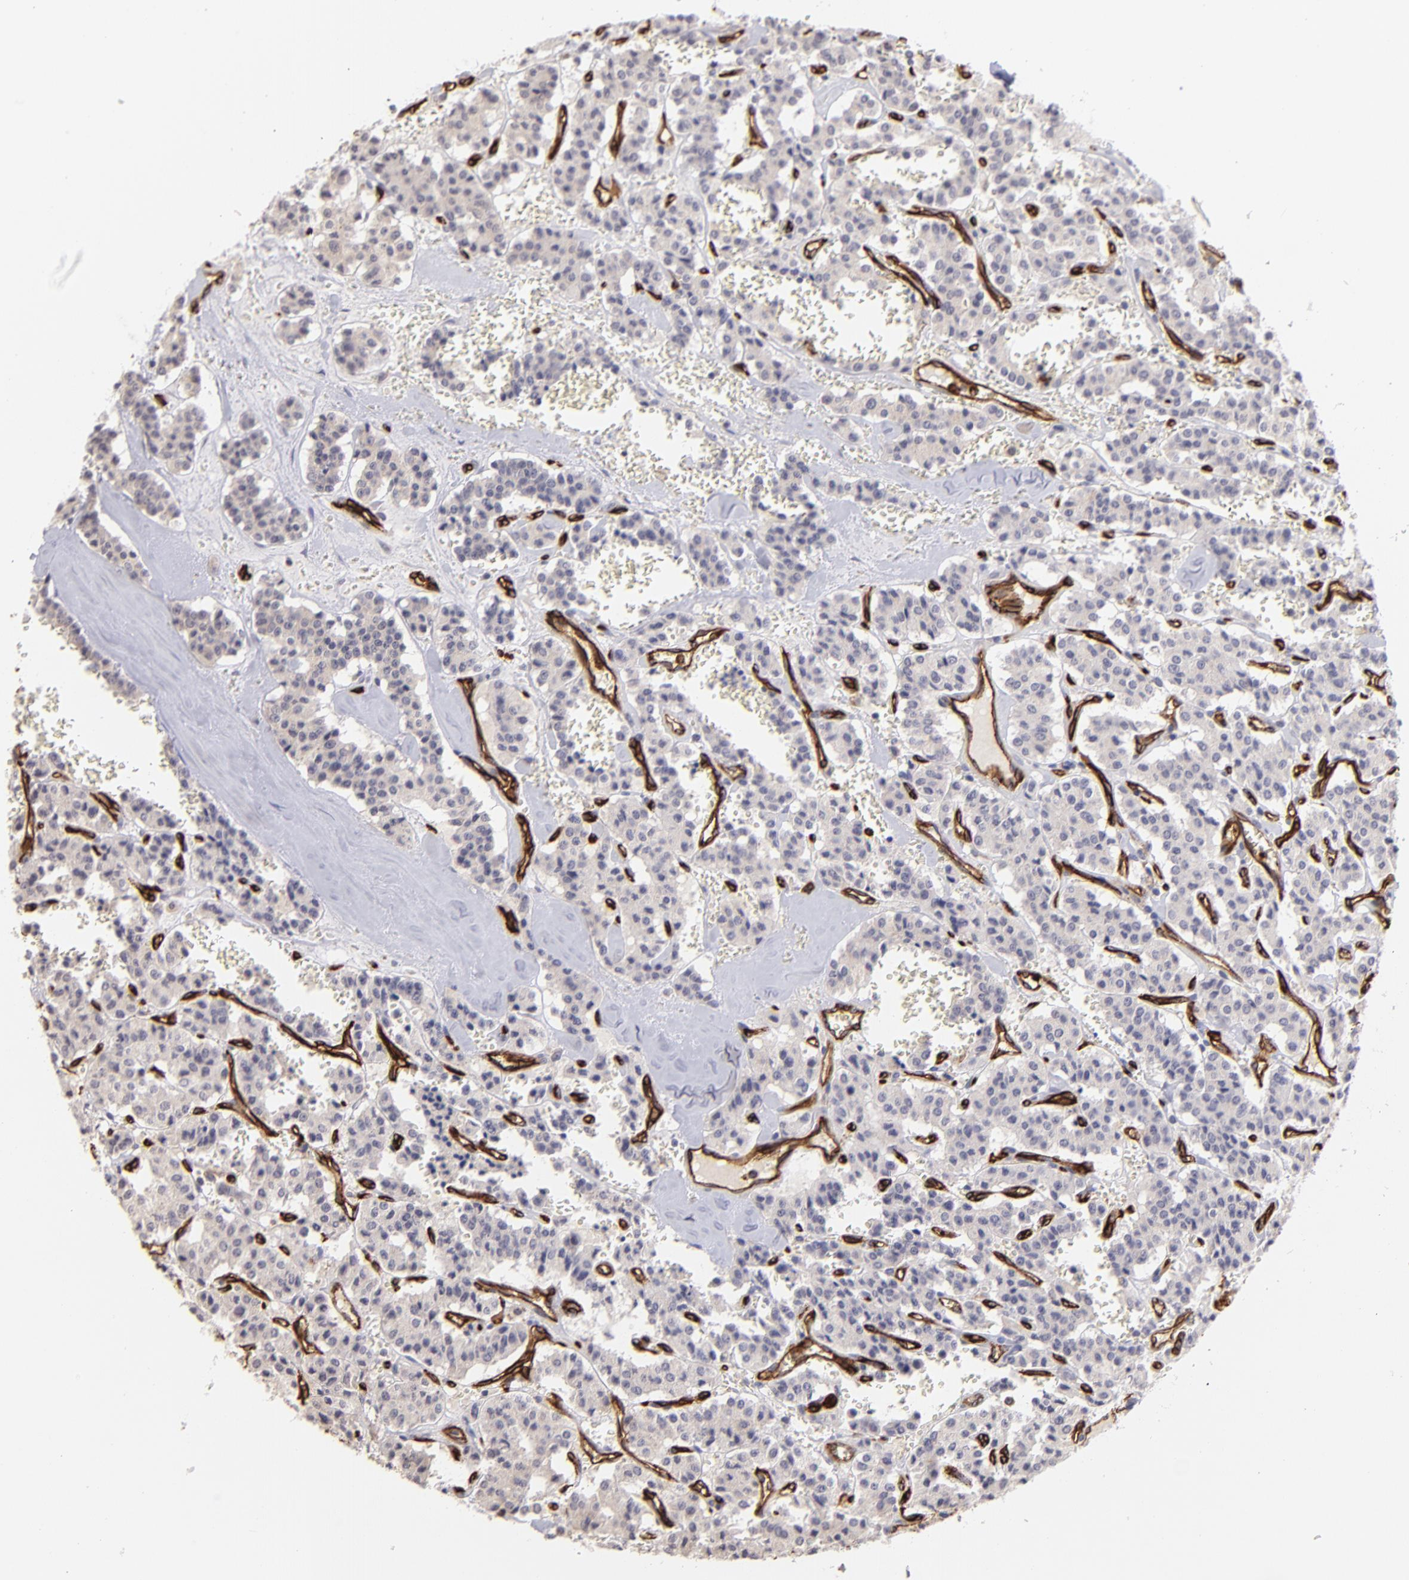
{"staining": {"intensity": "negative", "quantity": "none", "location": "none"}, "tissue": "carcinoid", "cell_type": "Tumor cells", "image_type": "cancer", "snomed": [{"axis": "morphology", "description": "Carcinoid, malignant, NOS"}, {"axis": "topography", "description": "Bronchus"}], "caption": "There is no significant expression in tumor cells of malignant carcinoid.", "gene": "DYSF", "patient": {"sex": "male", "age": 55}}